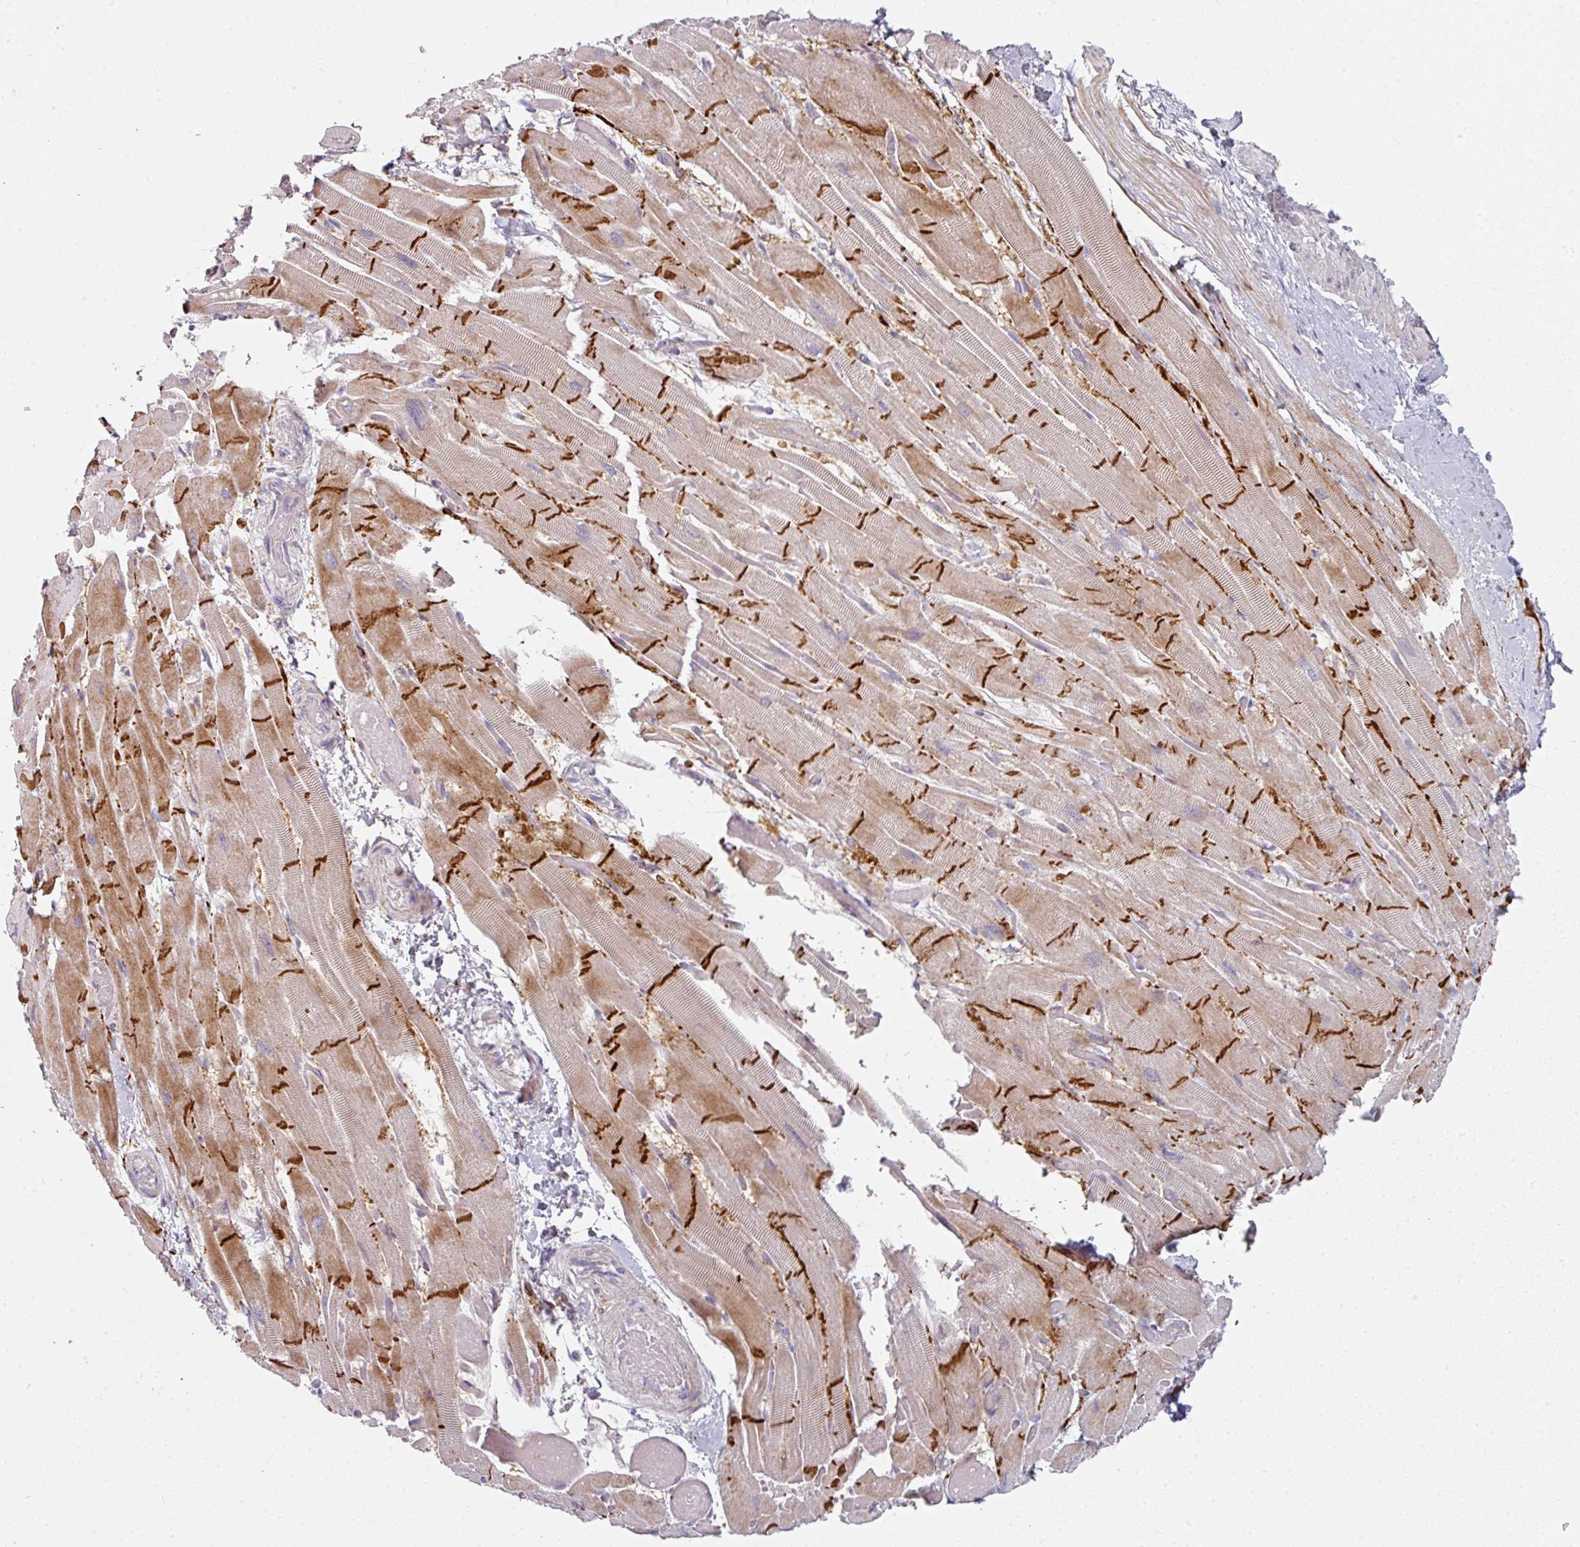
{"staining": {"intensity": "strong", "quantity": "25%-75%", "location": "cytoplasmic/membranous"}, "tissue": "heart muscle", "cell_type": "Cardiomyocytes", "image_type": "normal", "snomed": [{"axis": "morphology", "description": "Normal tissue, NOS"}, {"axis": "topography", "description": "Heart"}], "caption": "High-magnification brightfield microscopy of benign heart muscle stained with DAB (3,3'-diaminobenzidine) (brown) and counterstained with hematoxylin (blue). cardiomyocytes exhibit strong cytoplasmic/membranous positivity is present in about25%-75% of cells. (IHC, brightfield microscopy, high magnification).", "gene": "WSB2", "patient": {"sex": "male", "age": 37}}